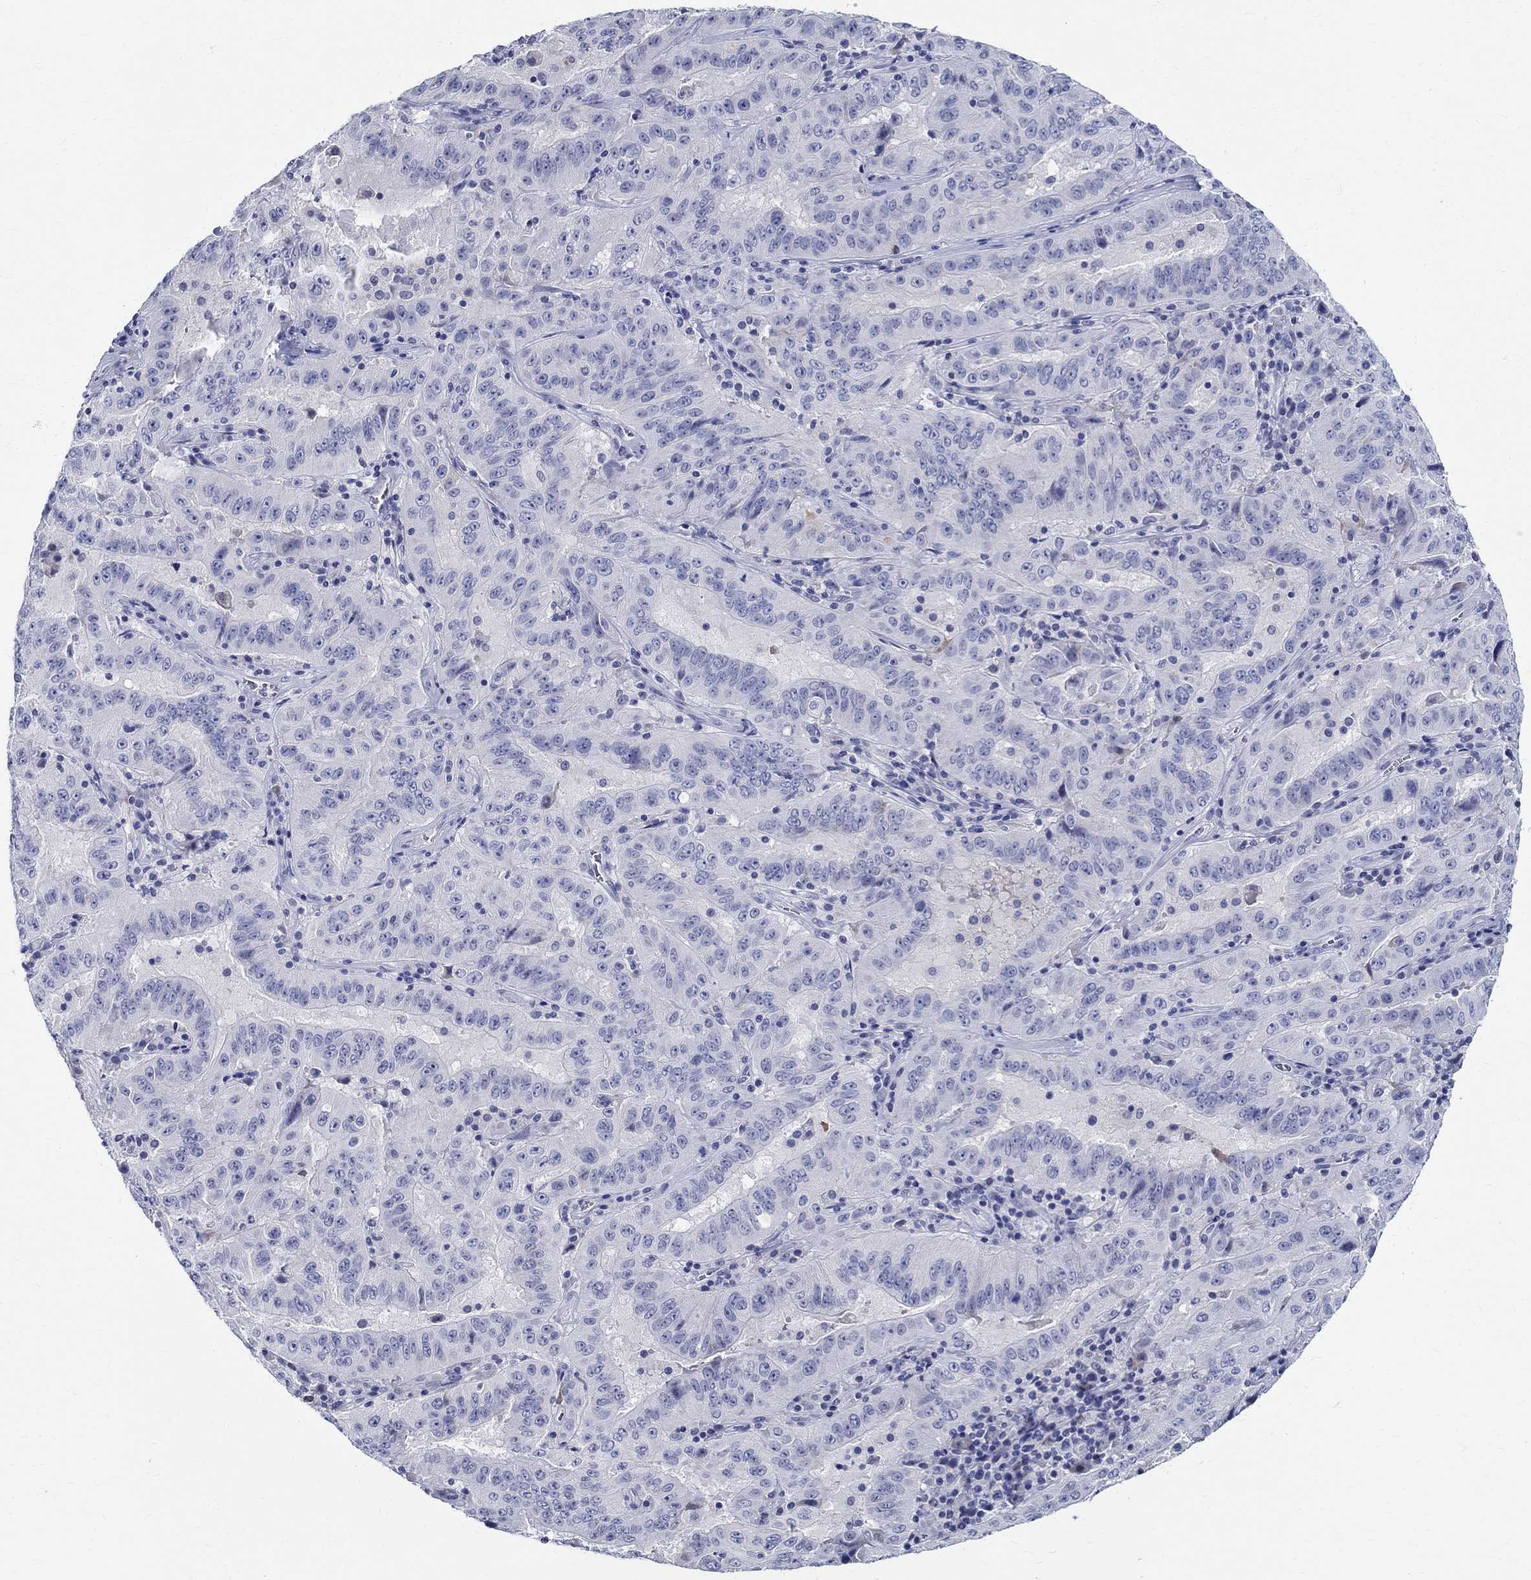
{"staining": {"intensity": "negative", "quantity": "none", "location": "none"}, "tissue": "pancreatic cancer", "cell_type": "Tumor cells", "image_type": "cancer", "snomed": [{"axis": "morphology", "description": "Adenocarcinoma, NOS"}, {"axis": "topography", "description": "Pancreas"}], "caption": "Immunohistochemistry (IHC) of human pancreatic cancer shows no positivity in tumor cells. (Immunohistochemistry (IHC), brightfield microscopy, high magnification).", "gene": "CETN1", "patient": {"sex": "male", "age": 63}}